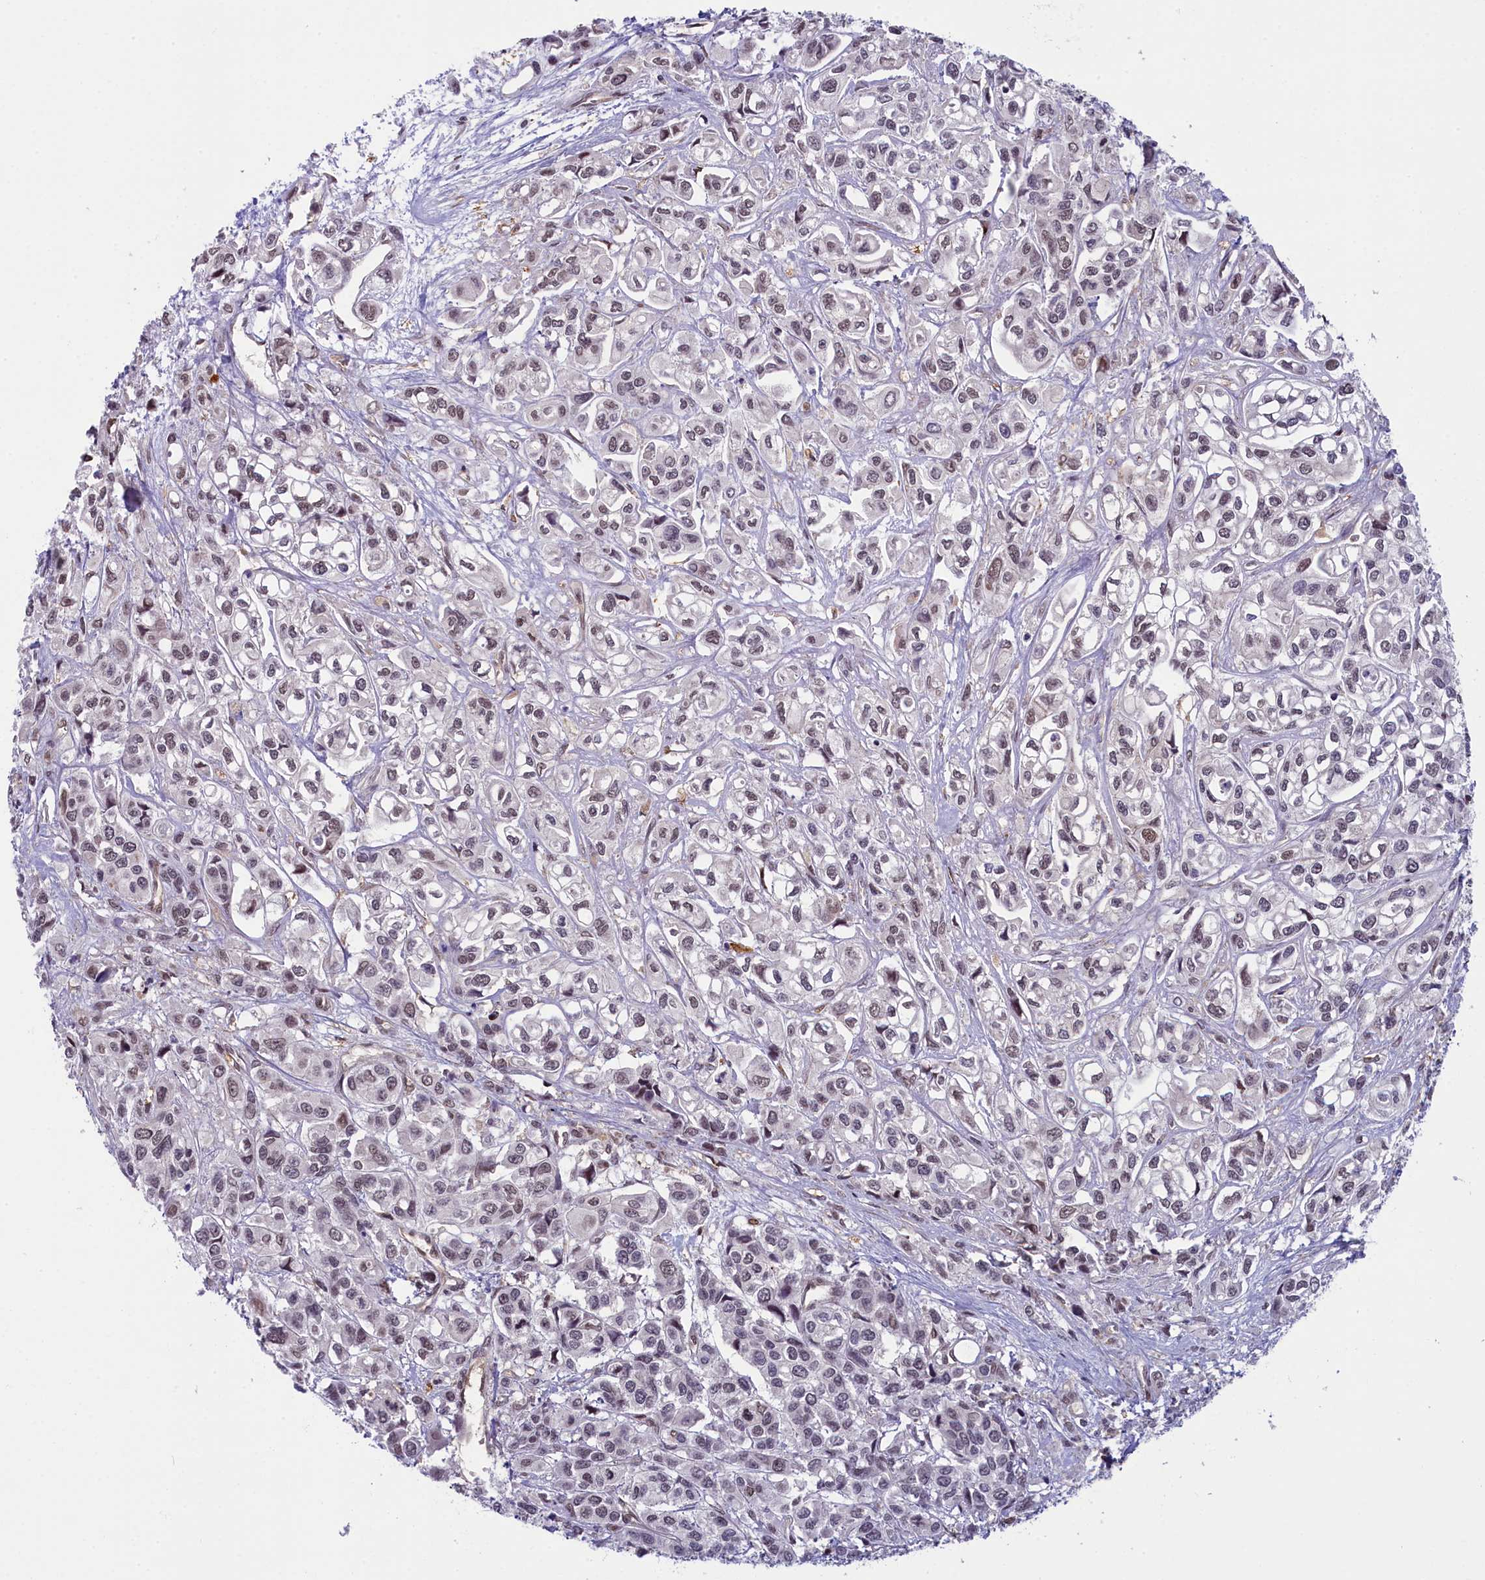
{"staining": {"intensity": "weak", "quantity": "<25%", "location": "nuclear"}, "tissue": "urothelial cancer", "cell_type": "Tumor cells", "image_type": "cancer", "snomed": [{"axis": "morphology", "description": "Urothelial carcinoma, High grade"}, {"axis": "topography", "description": "Urinary bladder"}], "caption": "An immunohistochemistry (IHC) image of urothelial cancer is shown. There is no staining in tumor cells of urothelial cancer. (DAB immunohistochemistry (IHC) with hematoxylin counter stain).", "gene": "FCHO1", "patient": {"sex": "male", "age": 67}}